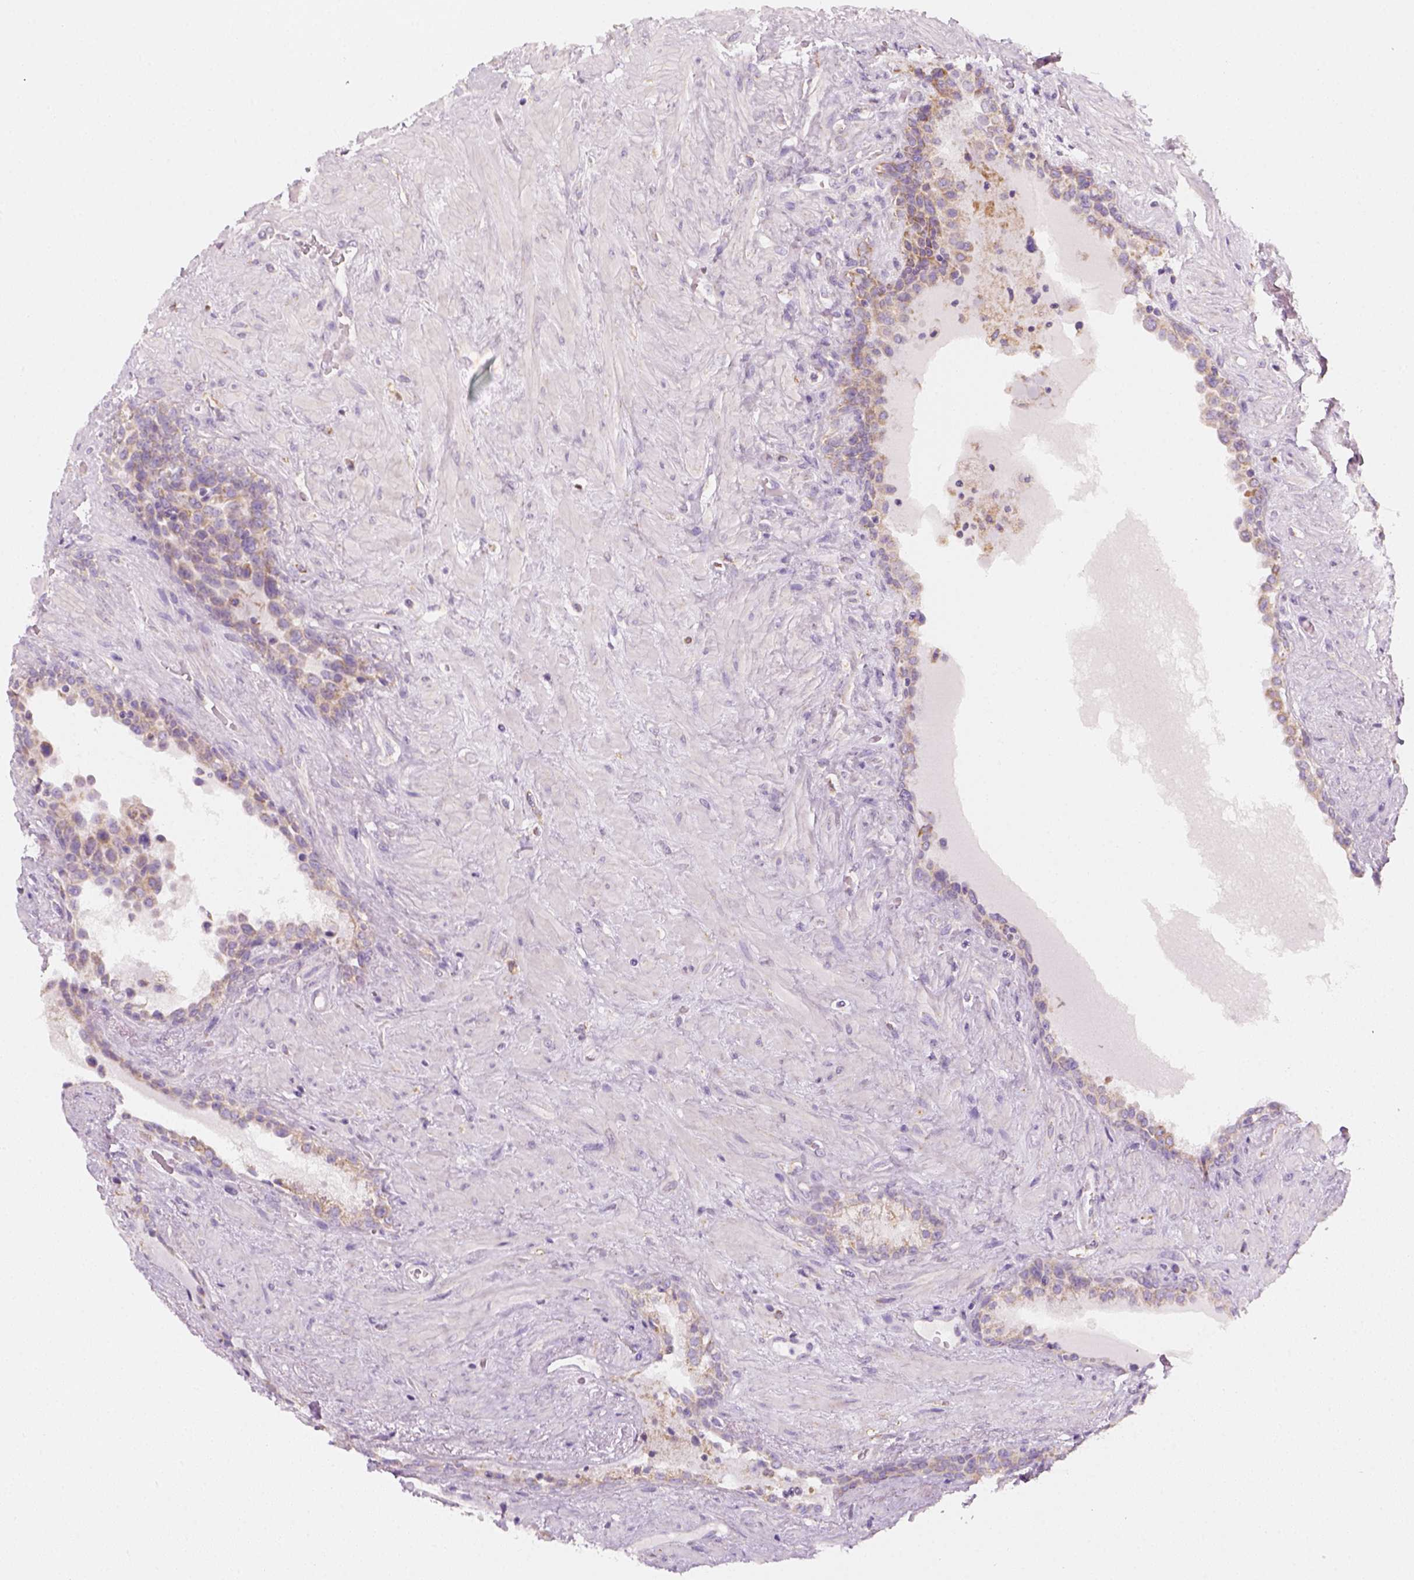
{"staining": {"intensity": "weak", "quantity": "25%-75%", "location": "cytoplasmic/membranous"}, "tissue": "prostate", "cell_type": "Glandular cells", "image_type": "normal", "snomed": [{"axis": "morphology", "description": "Normal tissue, NOS"}, {"axis": "topography", "description": "Prostate"}], "caption": "DAB (3,3'-diaminobenzidine) immunohistochemical staining of unremarkable prostate exhibits weak cytoplasmic/membranous protein staining in about 25%-75% of glandular cells.", "gene": "AWAT2", "patient": {"sex": "male", "age": 63}}